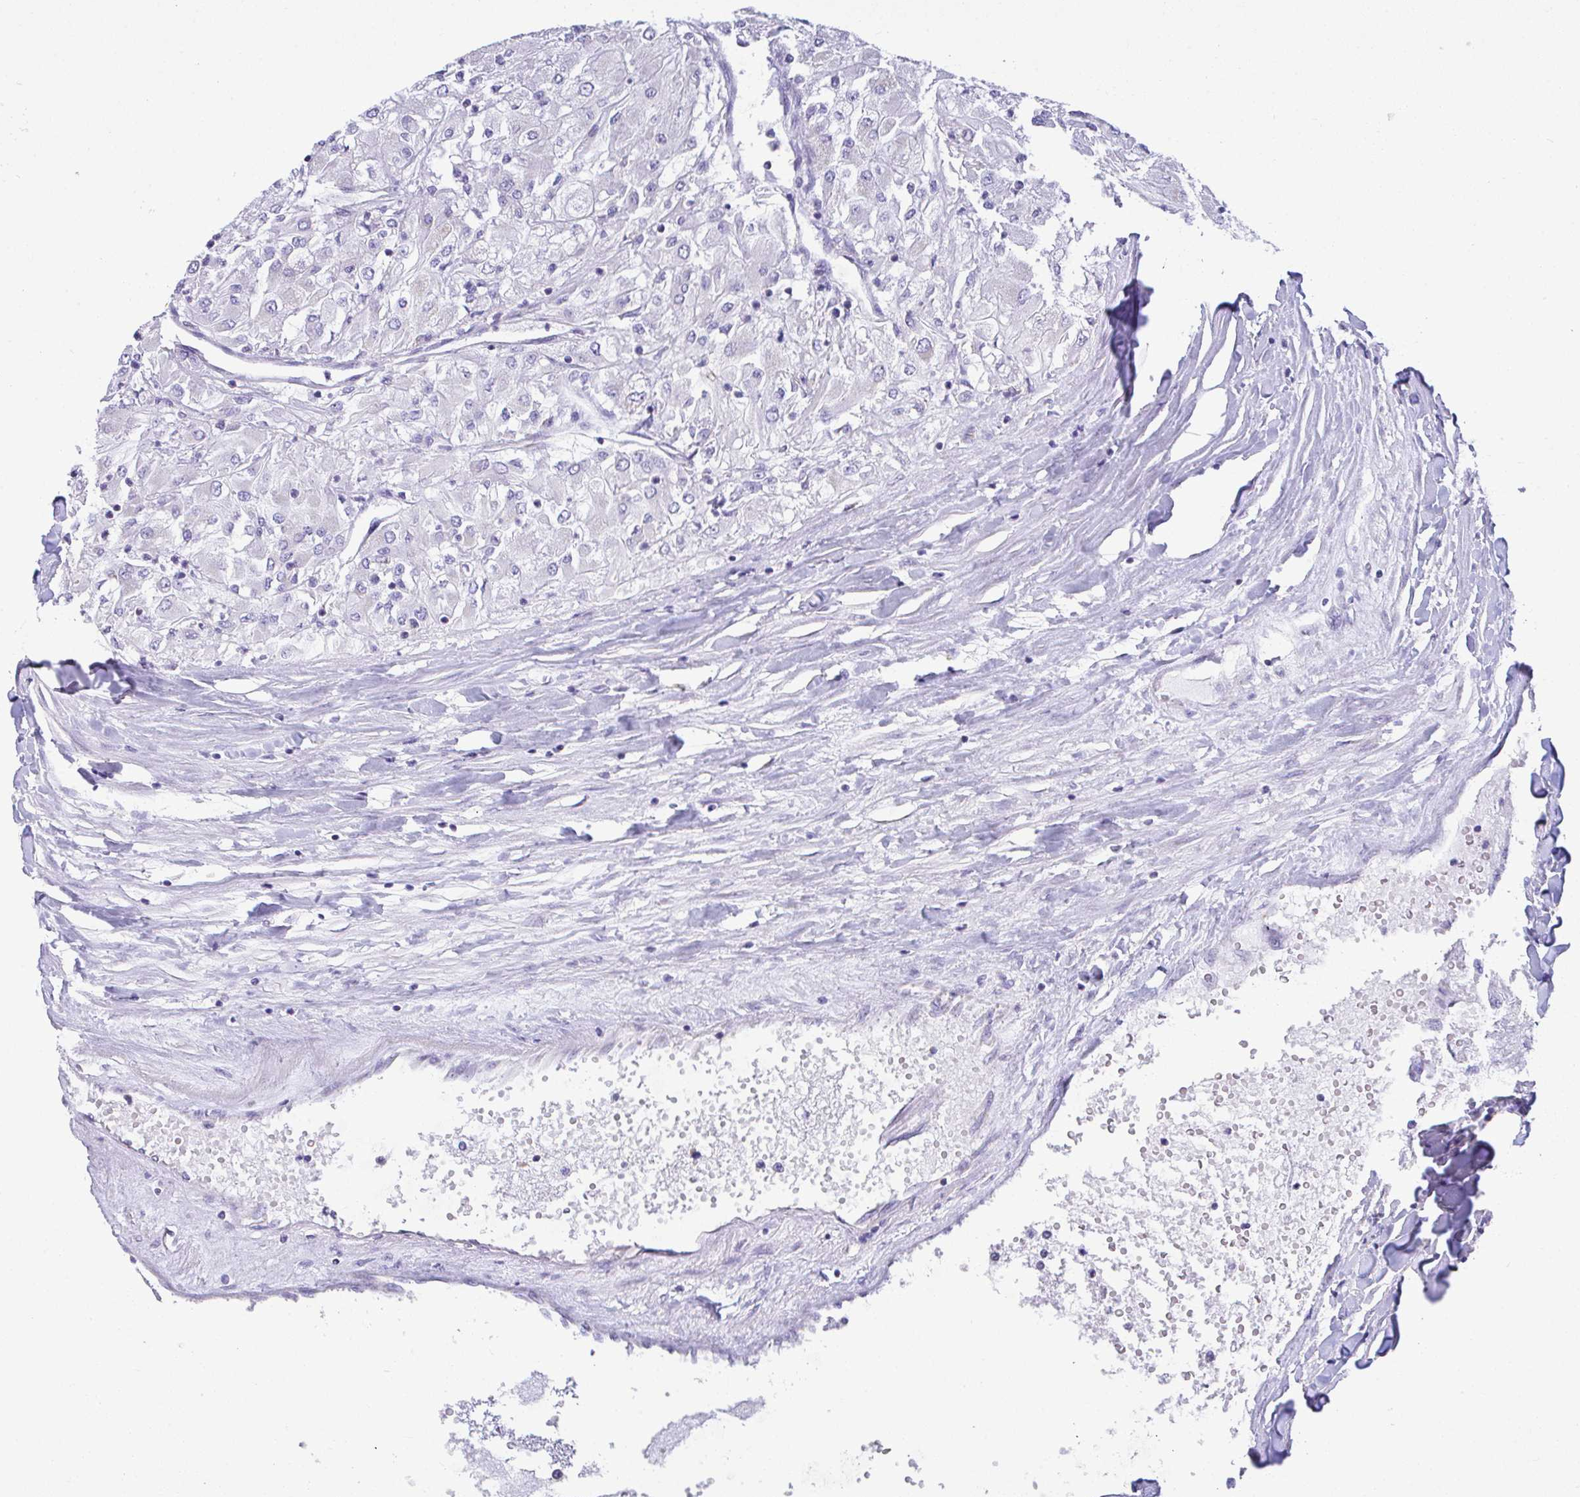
{"staining": {"intensity": "negative", "quantity": "none", "location": "none"}, "tissue": "renal cancer", "cell_type": "Tumor cells", "image_type": "cancer", "snomed": [{"axis": "morphology", "description": "Adenocarcinoma, NOS"}, {"axis": "topography", "description": "Kidney"}], "caption": "Human adenocarcinoma (renal) stained for a protein using immunohistochemistry exhibits no expression in tumor cells.", "gene": "NLRP8", "patient": {"sex": "male", "age": 80}}